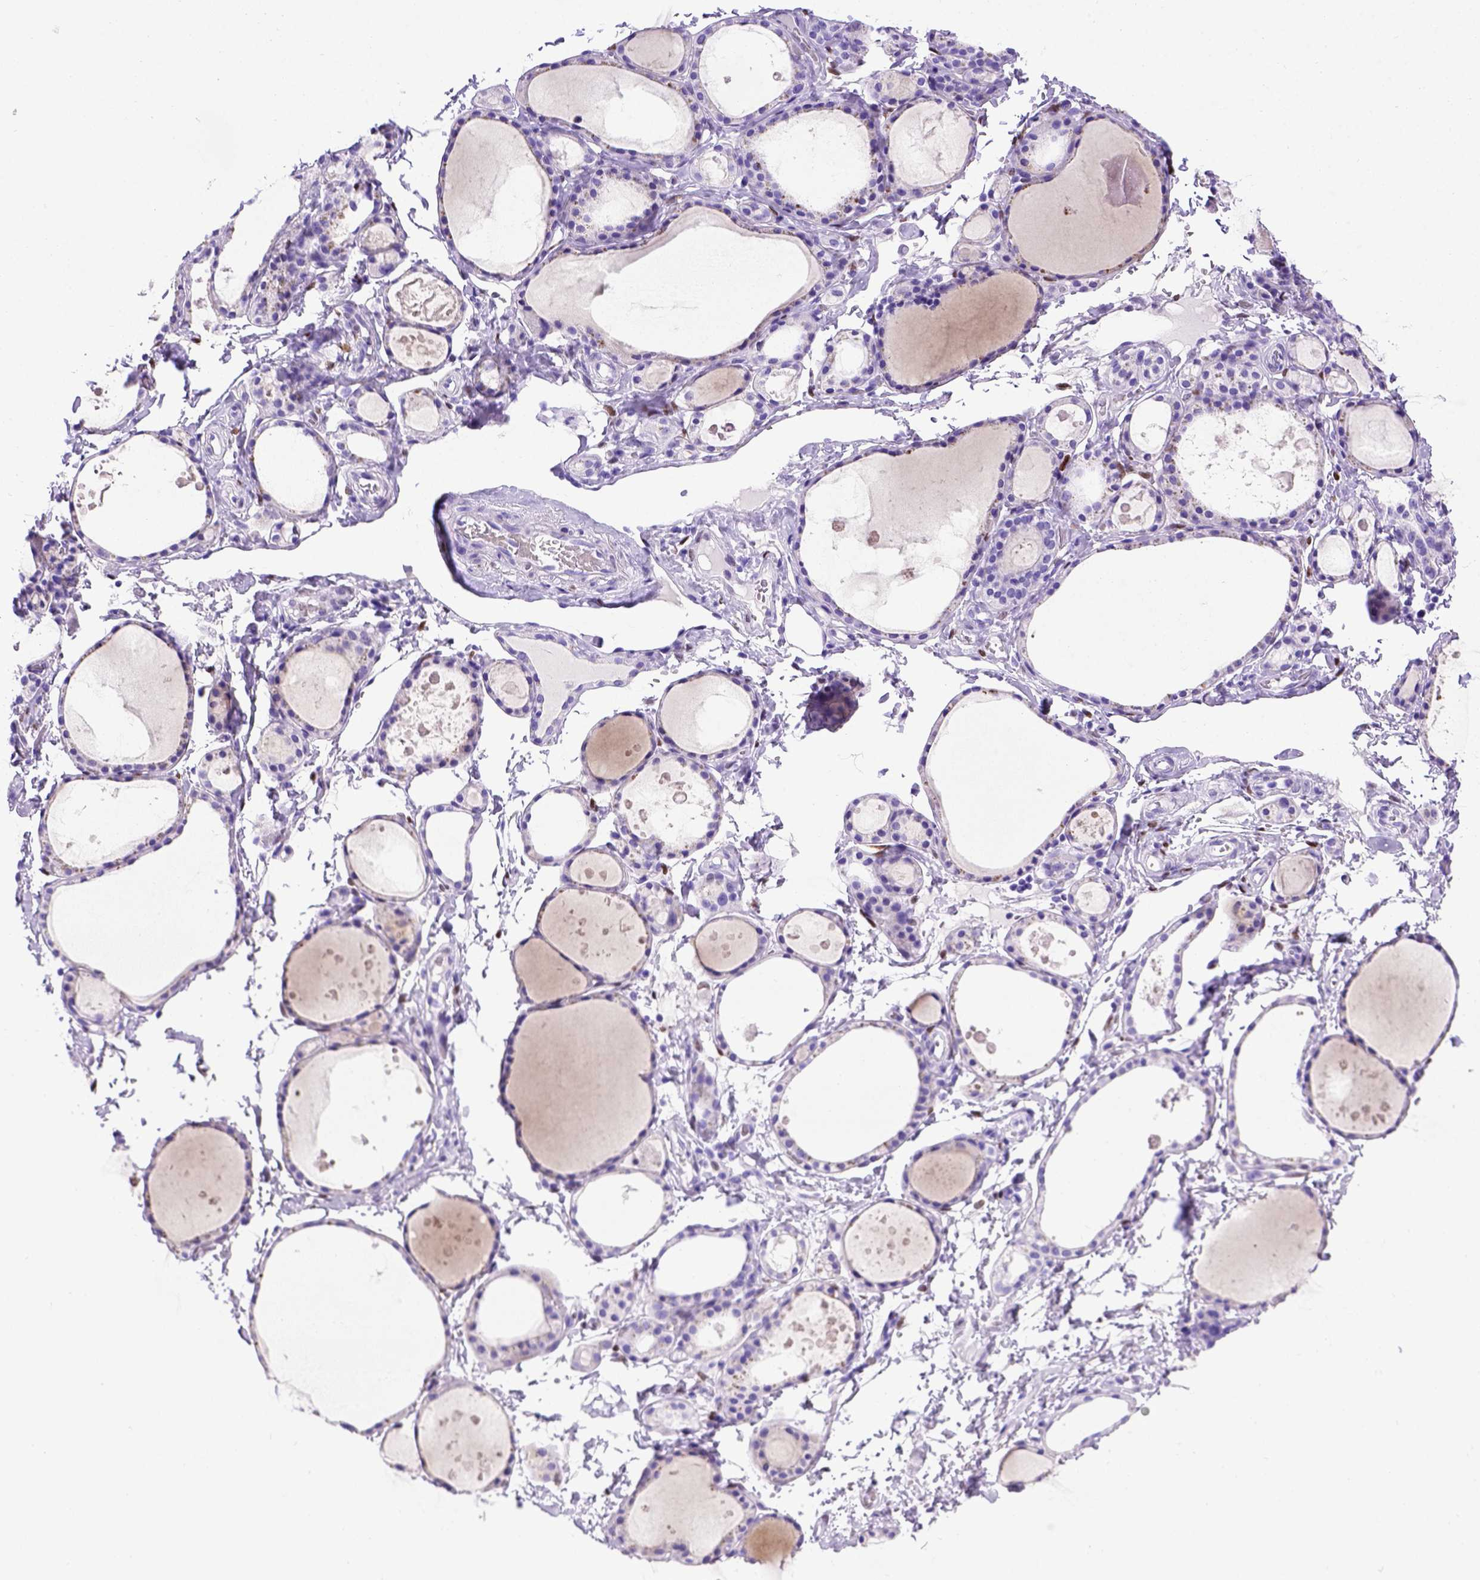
{"staining": {"intensity": "negative", "quantity": "none", "location": "none"}, "tissue": "thyroid gland", "cell_type": "Glandular cells", "image_type": "normal", "snomed": [{"axis": "morphology", "description": "Normal tissue, NOS"}, {"axis": "topography", "description": "Thyroid gland"}], "caption": "Immunohistochemistry of normal thyroid gland demonstrates no staining in glandular cells.", "gene": "MEOX2", "patient": {"sex": "male", "age": 68}}